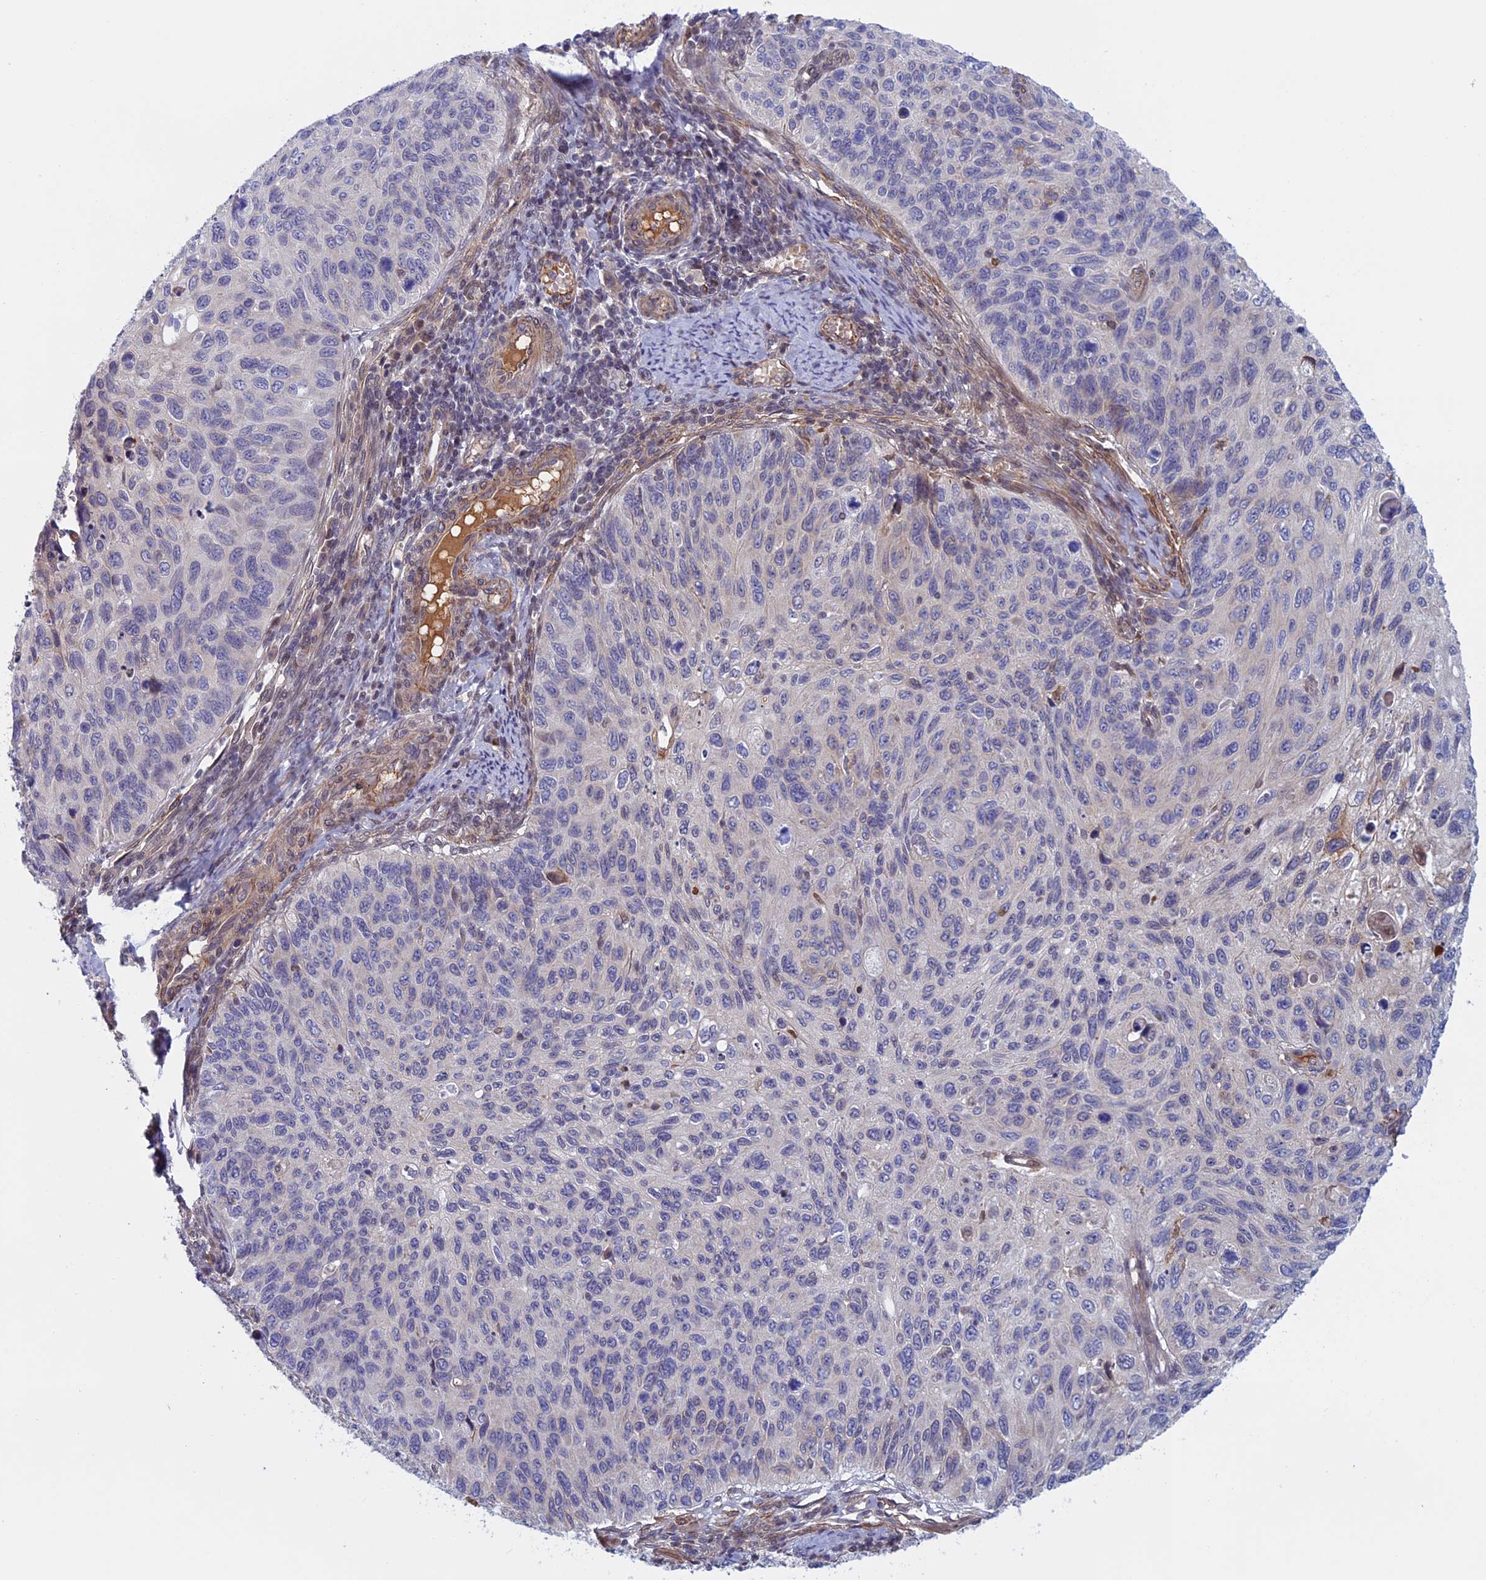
{"staining": {"intensity": "negative", "quantity": "none", "location": "none"}, "tissue": "cervical cancer", "cell_type": "Tumor cells", "image_type": "cancer", "snomed": [{"axis": "morphology", "description": "Squamous cell carcinoma, NOS"}, {"axis": "topography", "description": "Cervix"}], "caption": "Tumor cells show no significant protein positivity in squamous cell carcinoma (cervical).", "gene": "FADS1", "patient": {"sex": "female", "age": 70}}